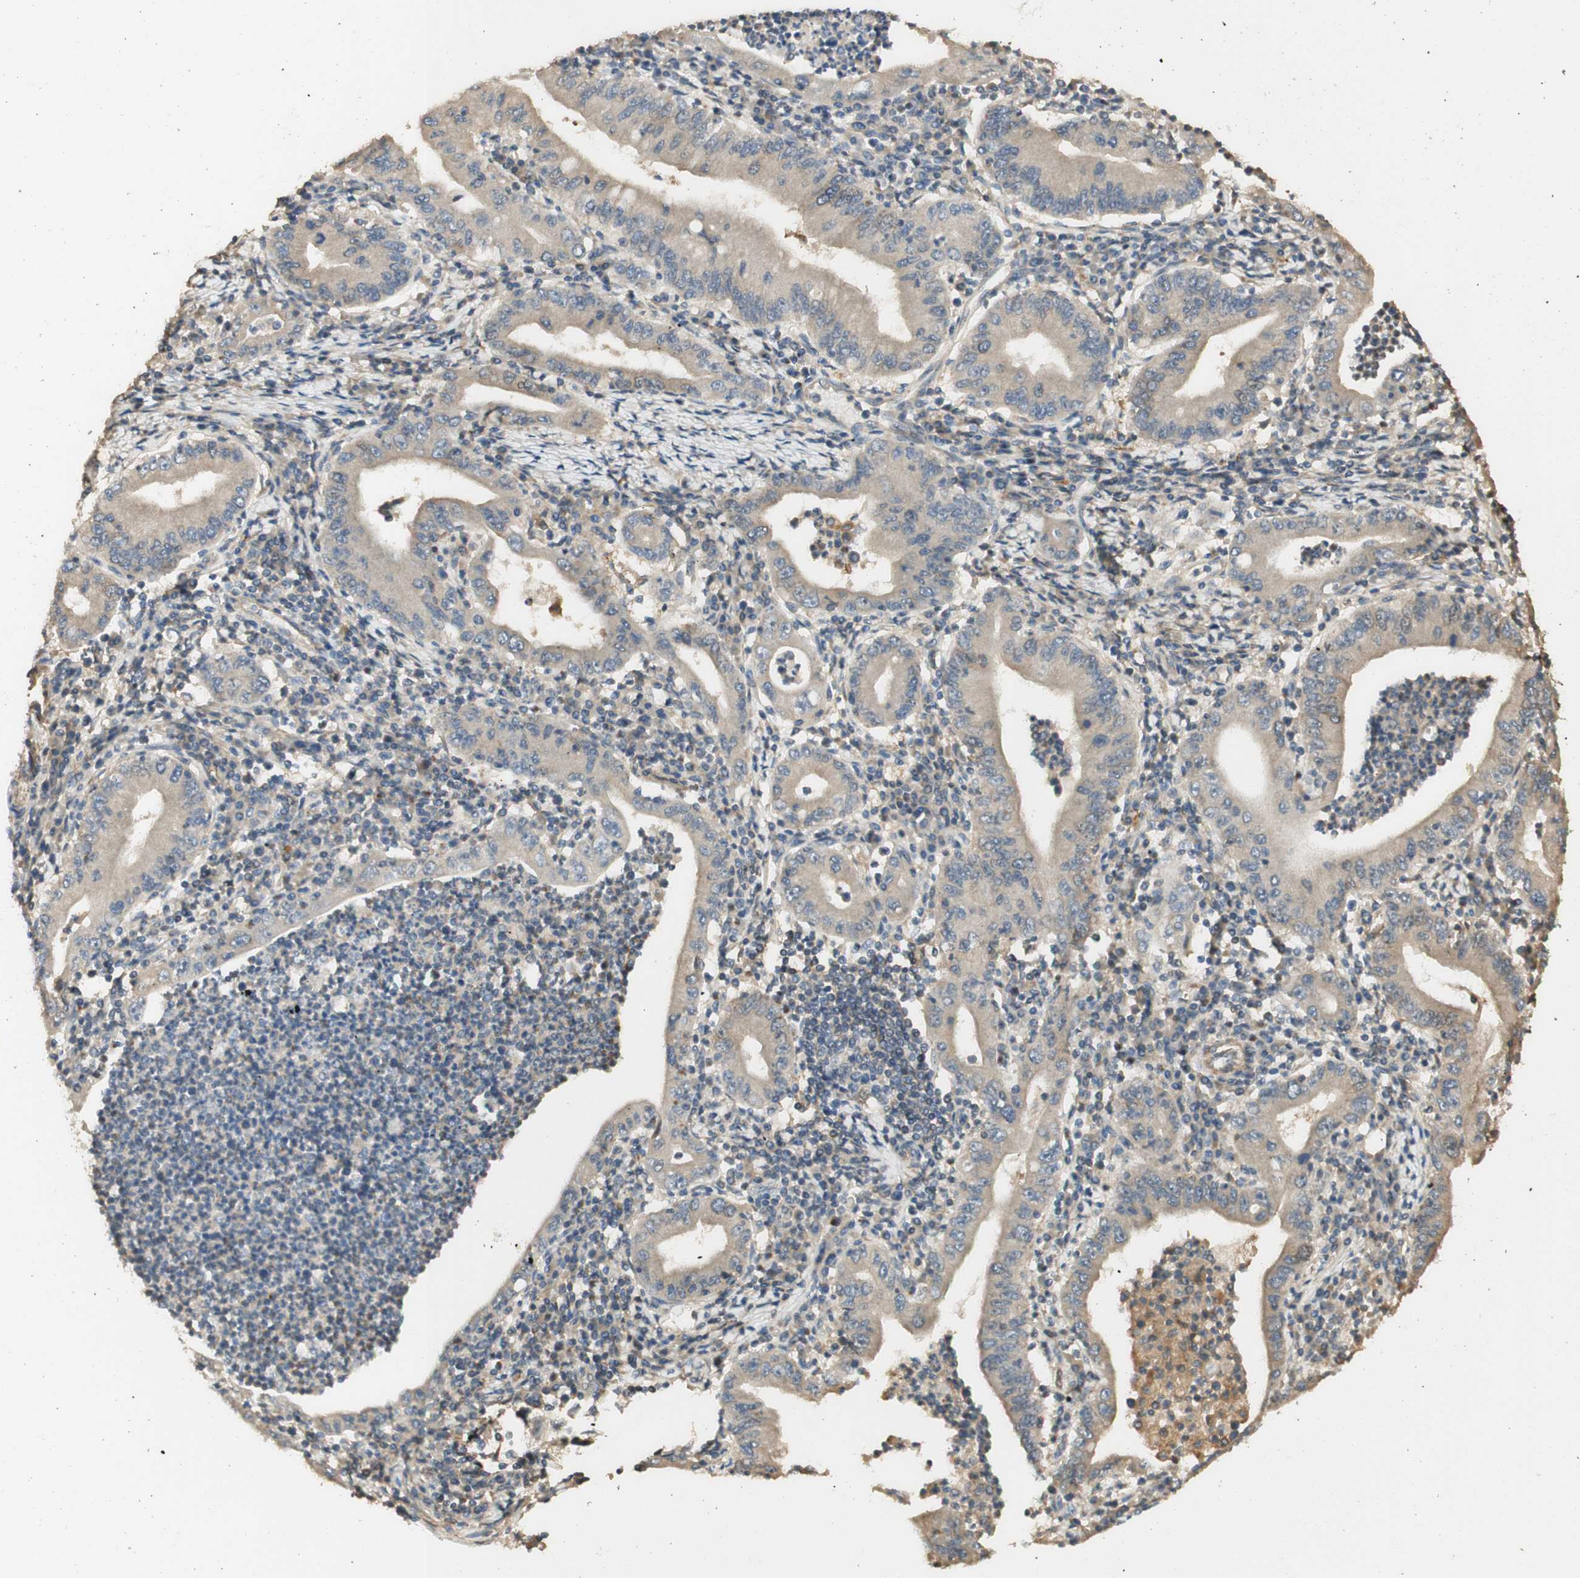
{"staining": {"intensity": "weak", "quantity": ">75%", "location": "cytoplasmic/membranous"}, "tissue": "stomach cancer", "cell_type": "Tumor cells", "image_type": "cancer", "snomed": [{"axis": "morphology", "description": "Normal tissue, NOS"}, {"axis": "morphology", "description": "Adenocarcinoma, NOS"}, {"axis": "topography", "description": "Esophagus"}, {"axis": "topography", "description": "Stomach, upper"}, {"axis": "topography", "description": "Peripheral nerve tissue"}], "caption": "Stomach cancer (adenocarcinoma) stained for a protein reveals weak cytoplasmic/membranous positivity in tumor cells.", "gene": "AGER", "patient": {"sex": "male", "age": 62}}